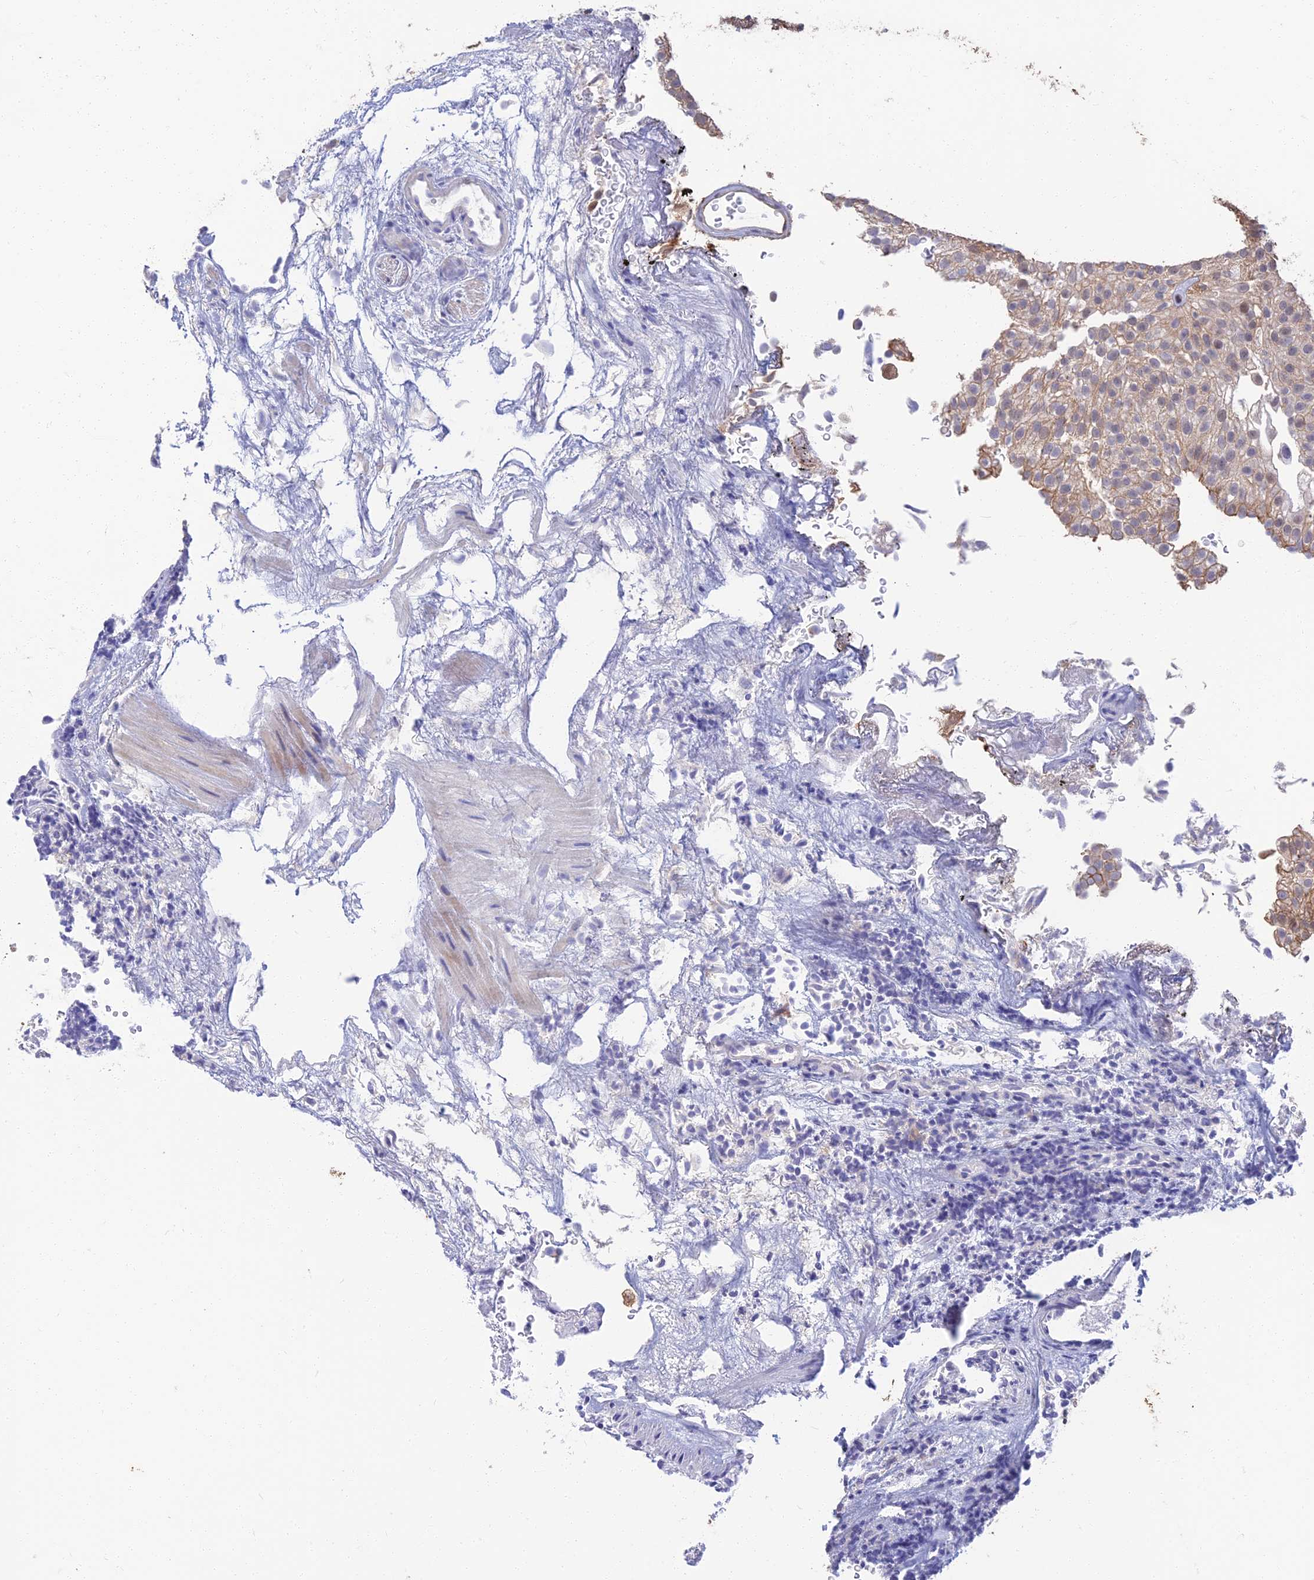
{"staining": {"intensity": "moderate", "quantity": "25%-75%", "location": "cytoplasmic/membranous,nuclear"}, "tissue": "urothelial cancer", "cell_type": "Tumor cells", "image_type": "cancer", "snomed": [{"axis": "morphology", "description": "Urothelial carcinoma, Low grade"}, {"axis": "topography", "description": "Urinary bladder"}], "caption": "Protein staining of urothelial carcinoma (low-grade) tissue displays moderate cytoplasmic/membranous and nuclear staining in about 25%-75% of tumor cells.", "gene": "LRRN3", "patient": {"sex": "male", "age": 78}}